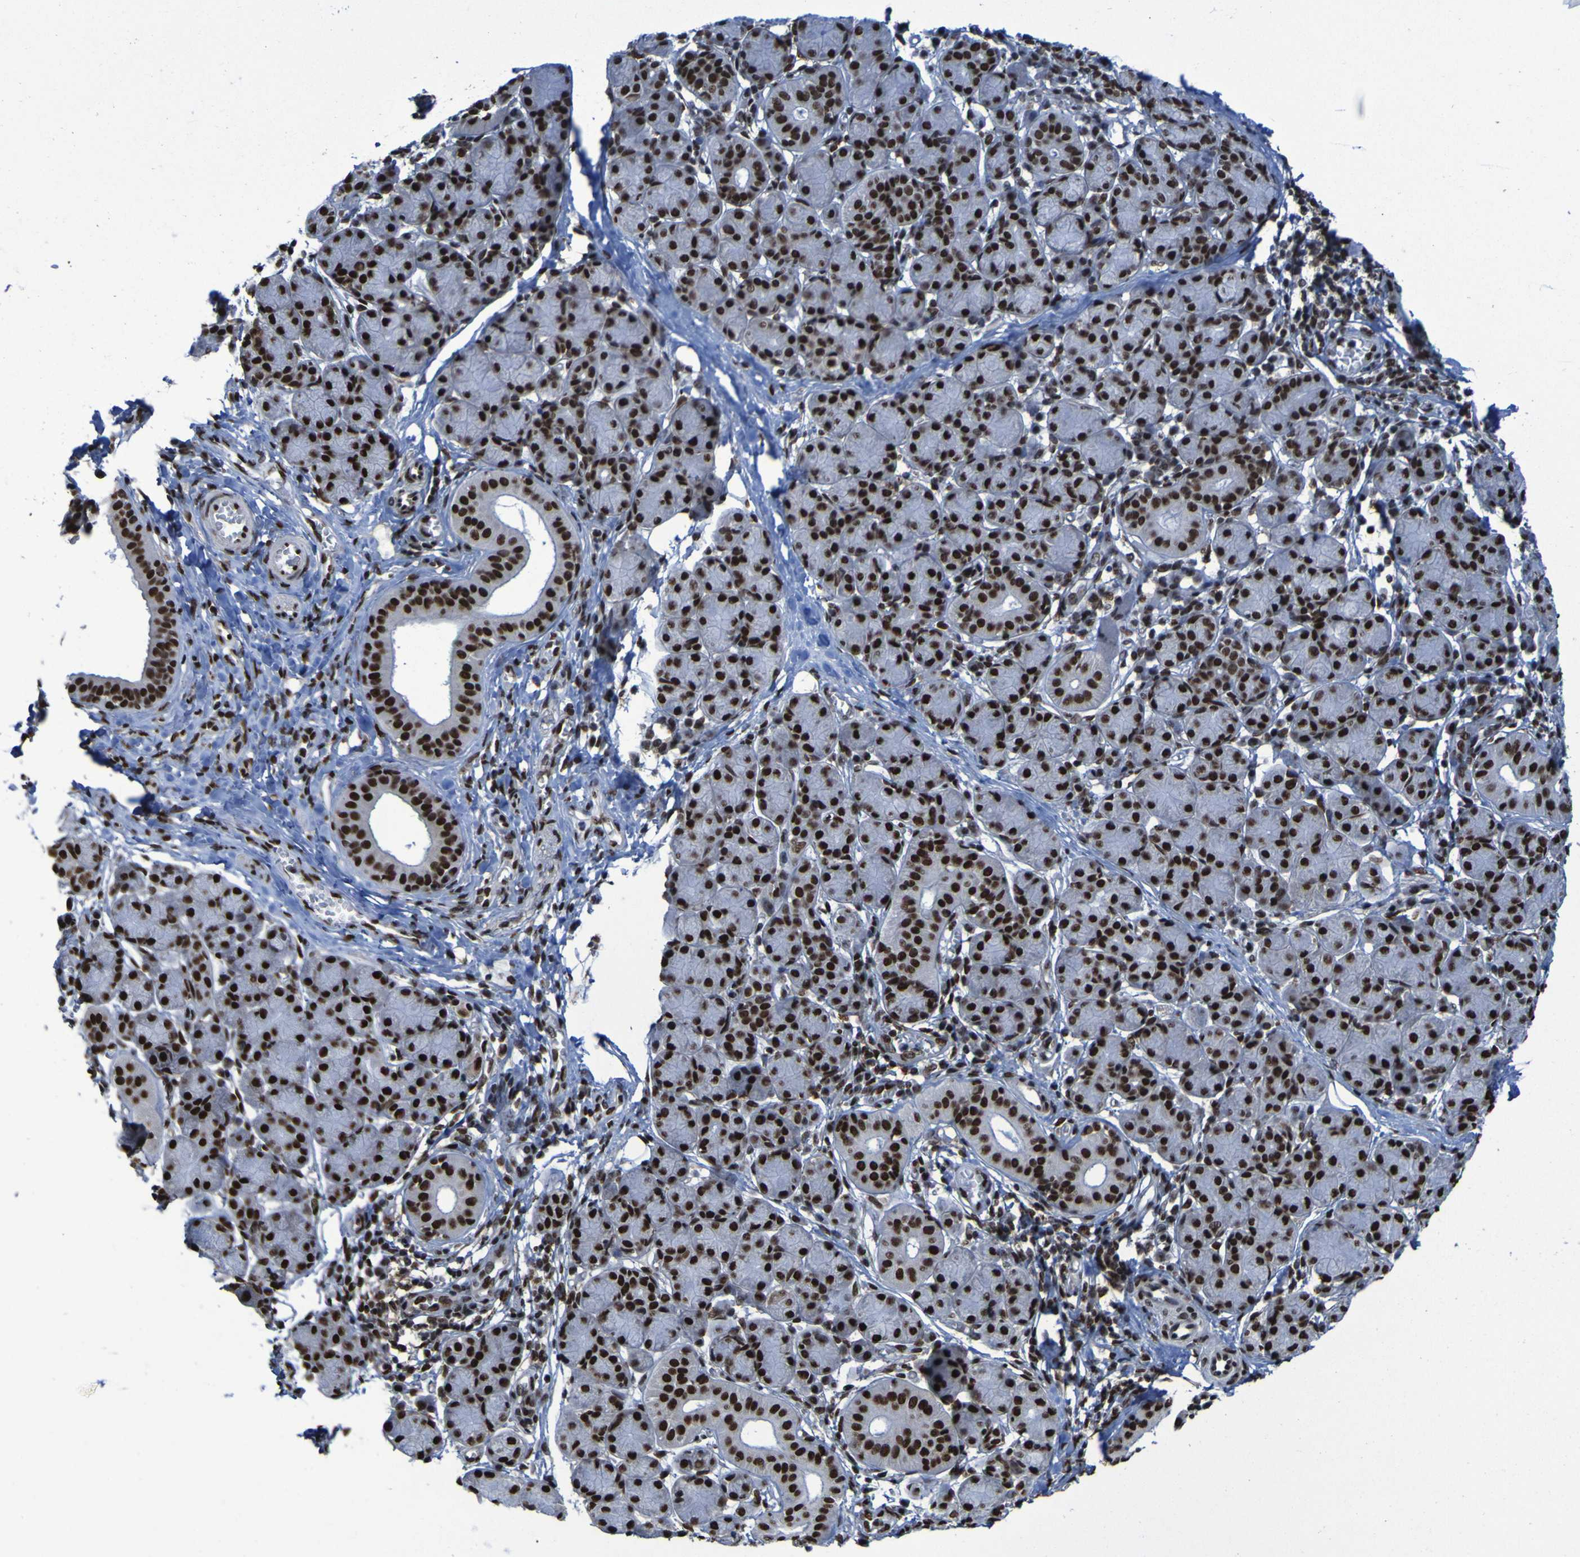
{"staining": {"intensity": "strong", "quantity": ">75%", "location": "nuclear"}, "tissue": "salivary gland", "cell_type": "Glandular cells", "image_type": "normal", "snomed": [{"axis": "morphology", "description": "Normal tissue, NOS"}, {"axis": "morphology", "description": "Inflammation, NOS"}, {"axis": "topography", "description": "Lymph node"}, {"axis": "topography", "description": "Salivary gland"}], "caption": "Immunohistochemical staining of normal salivary gland displays high levels of strong nuclear positivity in approximately >75% of glandular cells.", "gene": "HNRNPR", "patient": {"sex": "male", "age": 3}}